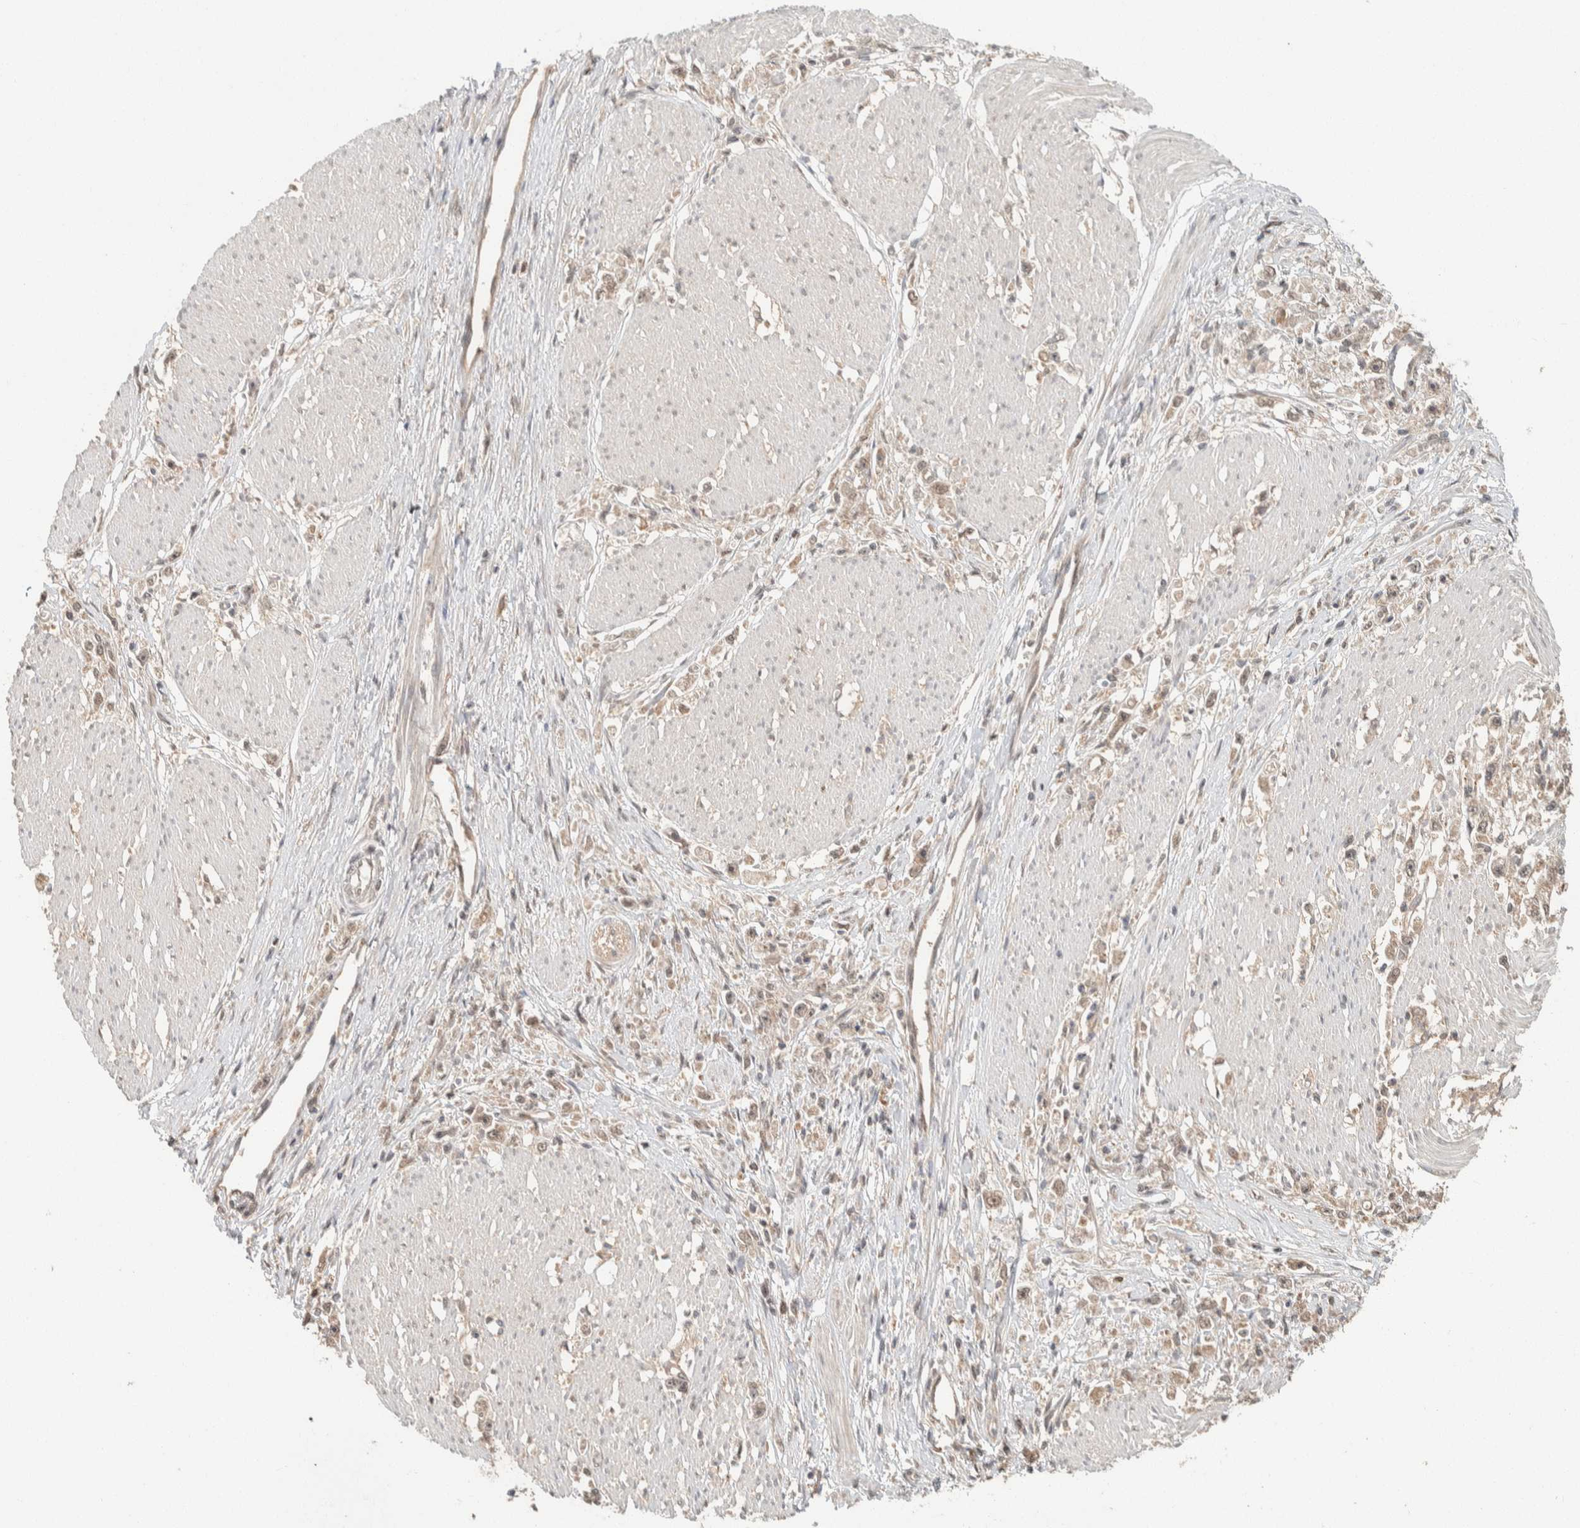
{"staining": {"intensity": "weak", "quantity": "25%-75%", "location": "cytoplasmic/membranous,nuclear"}, "tissue": "stomach cancer", "cell_type": "Tumor cells", "image_type": "cancer", "snomed": [{"axis": "morphology", "description": "Adenocarcinoma, NOS"}, {"axis": "topography", "description": "Stomach"}], "caption": "Weak cytoplasmic/membranous and nuclear positivity is identified in about 25%-75% of tumor cells in adenocarcinoma (stomach). (Brightfield microscopy of DAB IHC at high magnification).", "gene": "ZNF567", "patient": {"sex": "female", "age": 59}}